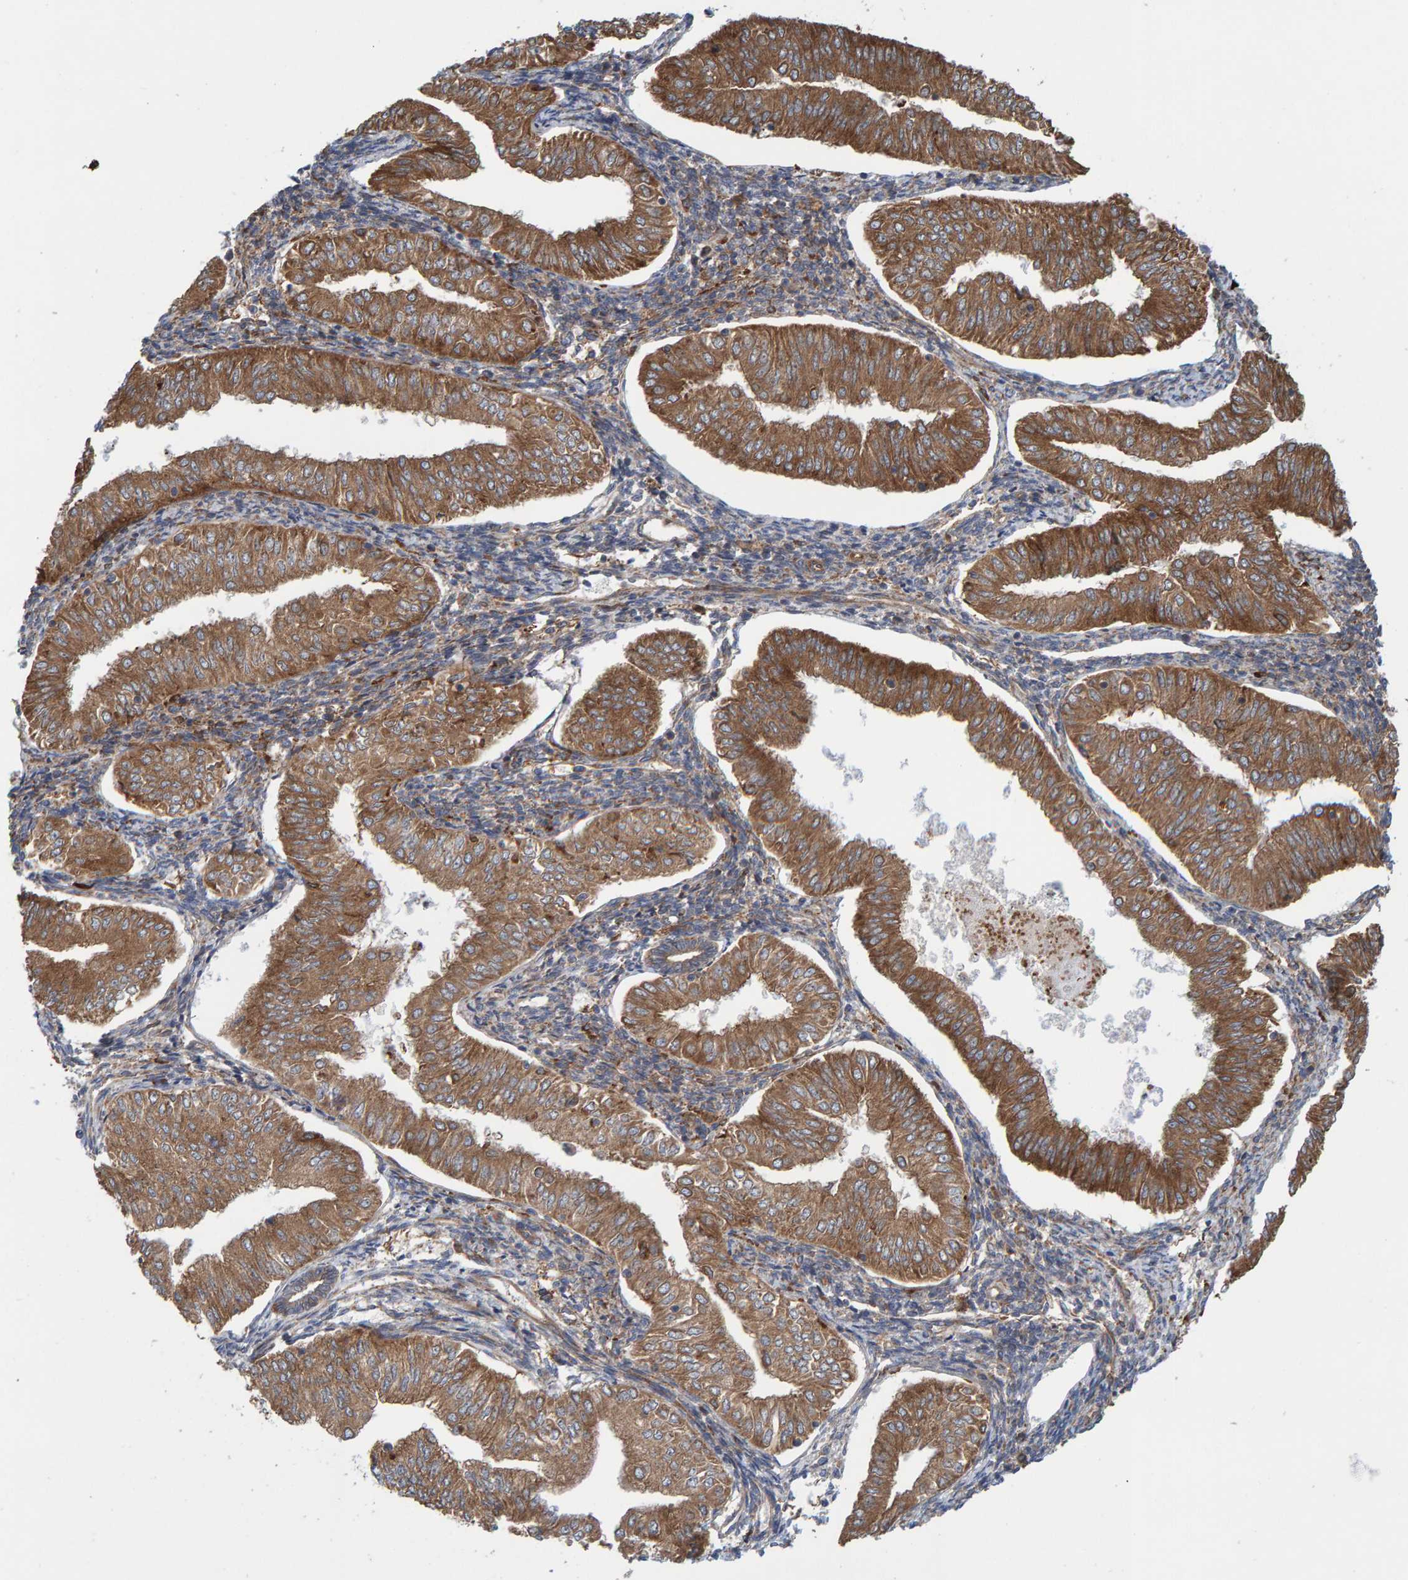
{"staining": {"intensity": "moderate", "quantity": ">75%", "location": "cytoplasmic/membranous"}, "tissue": "endometrial cancer", "cell_type": "Tumor cells", "image_type": "cancer", "snomed": [{"axis": "morphology", "description": "Normal tissue, NOS"}, {"axis": "morphology", "description": "Adenocarcinoma, NOS"}, {"axis": "topography", "description": "Endometrium"}], "caption": "DAB immunohistochemical staining of human endometrial adenocarcinoma exhibits moderate cytoplasmic/membranous protein staining in approximately >75% of tumor cells.", "gene": "KIAA0753", "patient": {"sex": "female", "age": 53}}